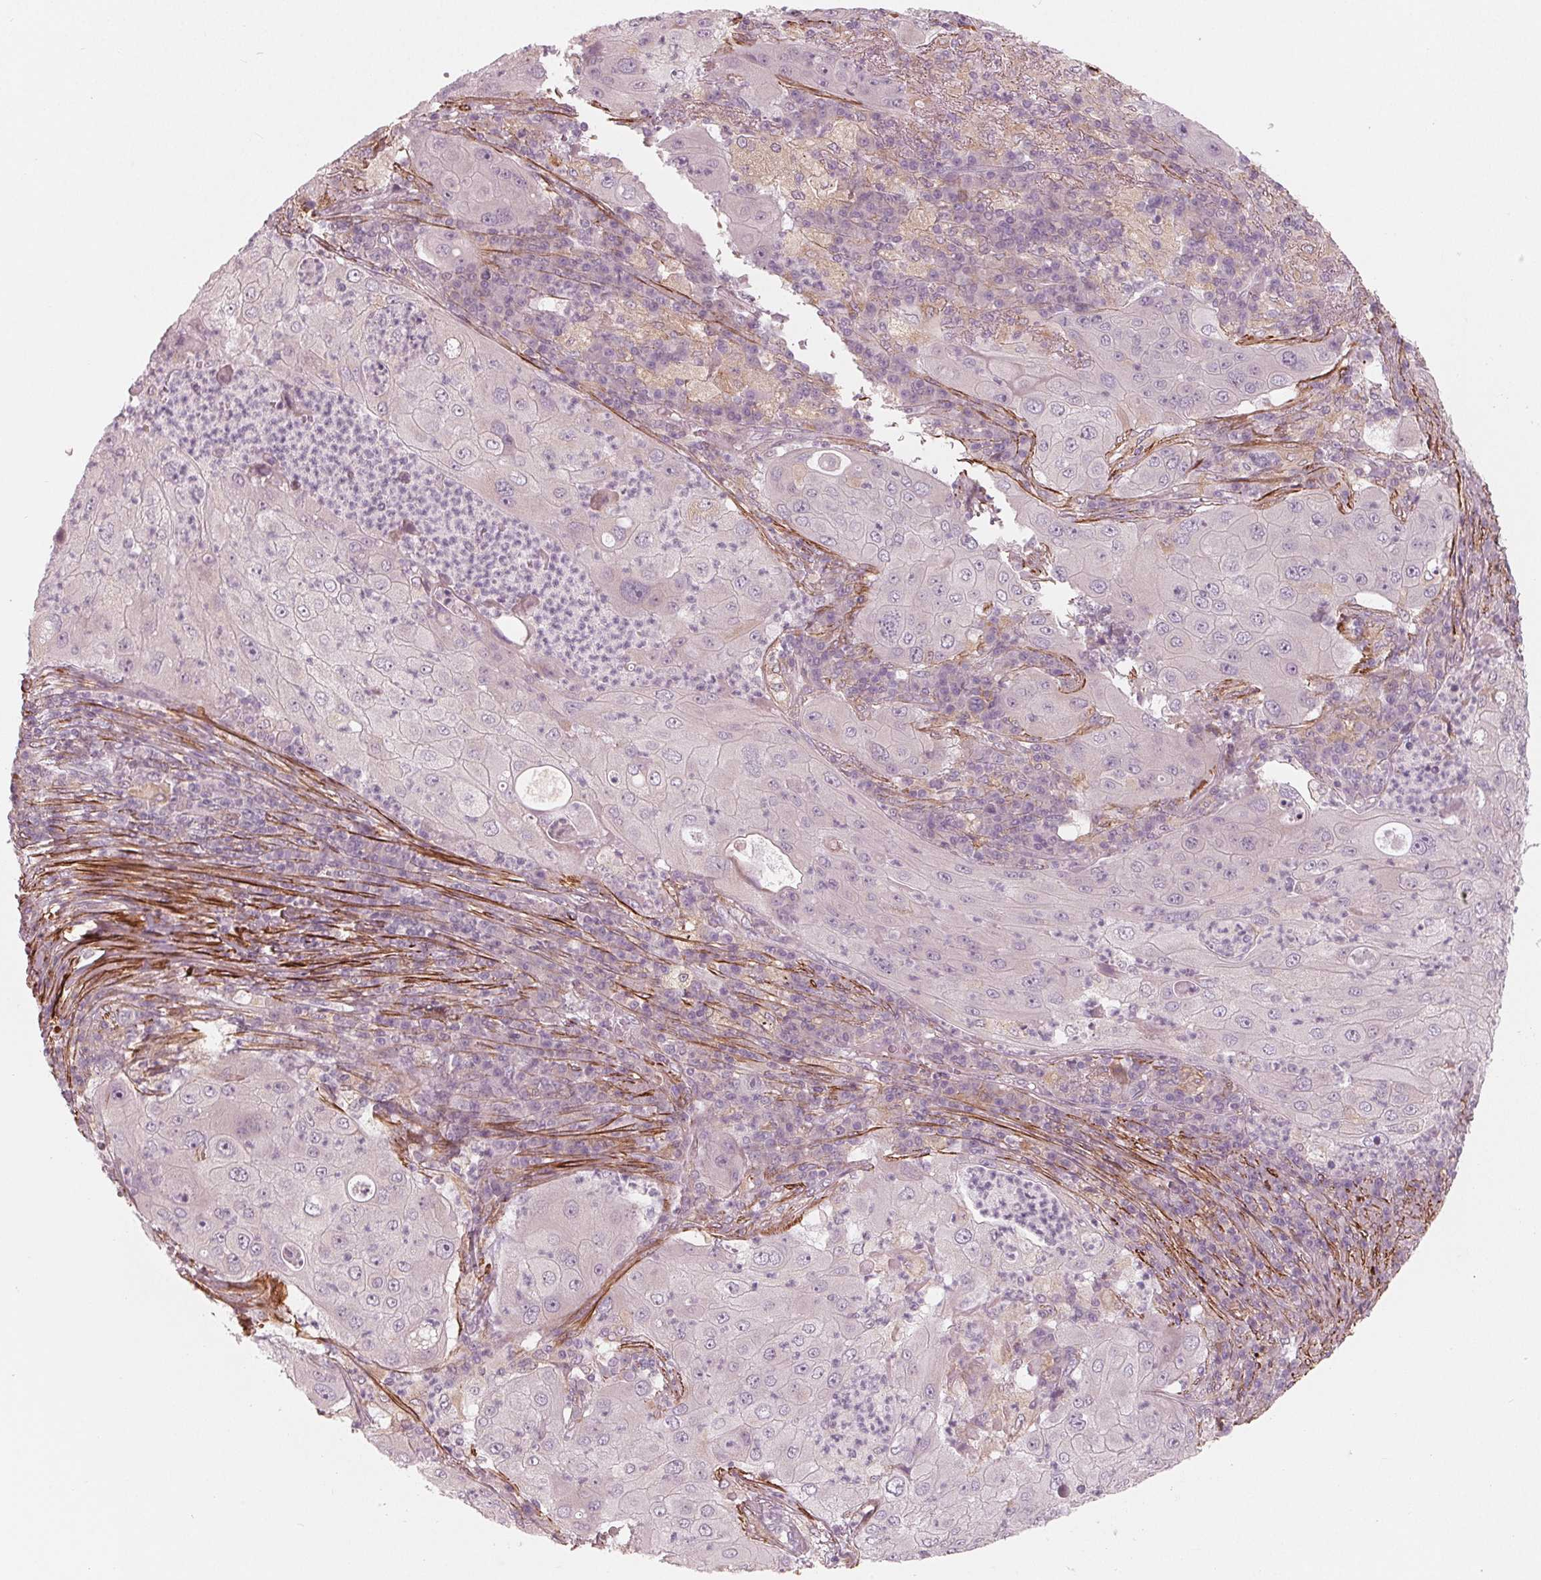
{"staining": {"intensity": "negative", "quantity": "none", "location": "none"}, "tissue": "lung cancer", "cell_type": "Tumor cells", "image_type": "cancer", "snomed": [{"axis": "morphology", "description": "Squamous cell carcinoma, NOS"}, {"axis": "topography", "description": "Lung"}], "caption": "Immunohistochemistry micrograph of human lung squamous cell carcinoma stained for a protein (brown), which displays no expression in tumor cells. The staining is performed using DAB (3,3'-diaminobenzidine) brown chromogen with nuclei counter-stained in using hematoxylin.", "gene": "MIER3", "patient": {"sex": "female", "age": 59}}